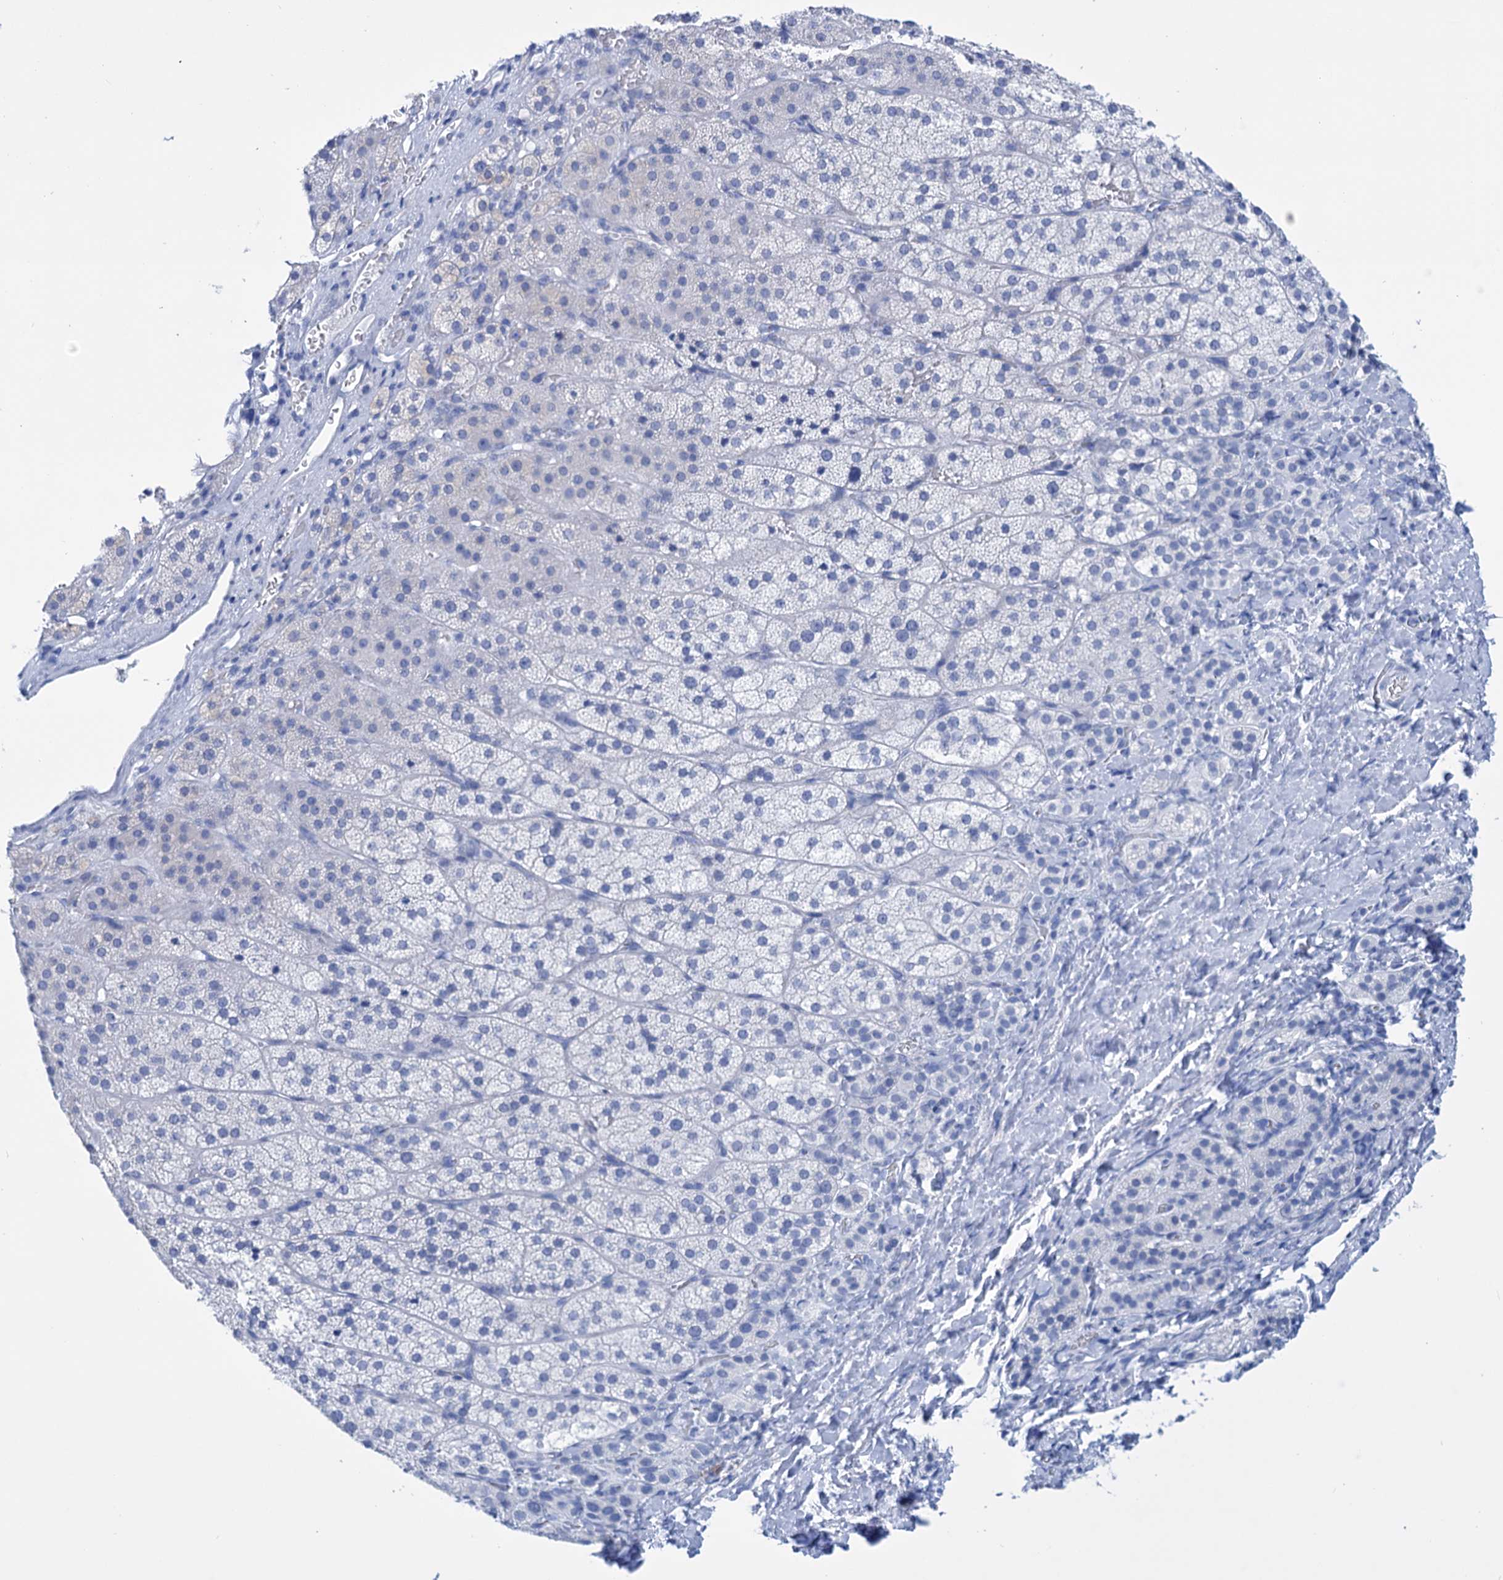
{"staining": {"intensity": "negative", "quantity": "none", "location": "none"}, "tissue": "adrenal gland", "cell_type": "Glandular cells", "image_type": "normal", "snomed": [{"axis": "morphology", "description": "Normal tissue, NOS"}, {"axis": "topography", "description": "Adrenal gland"}], "caption": "Immunohistochemistry (IHC) histopathology image of benign adrenal gland: adrenal gland stained with DAB (3,3'-diaminobenzidine) shows no significant protein expression in glandular cells.", "gene": "FBXW12", "patient": {"sex": "female", "age": 44}}